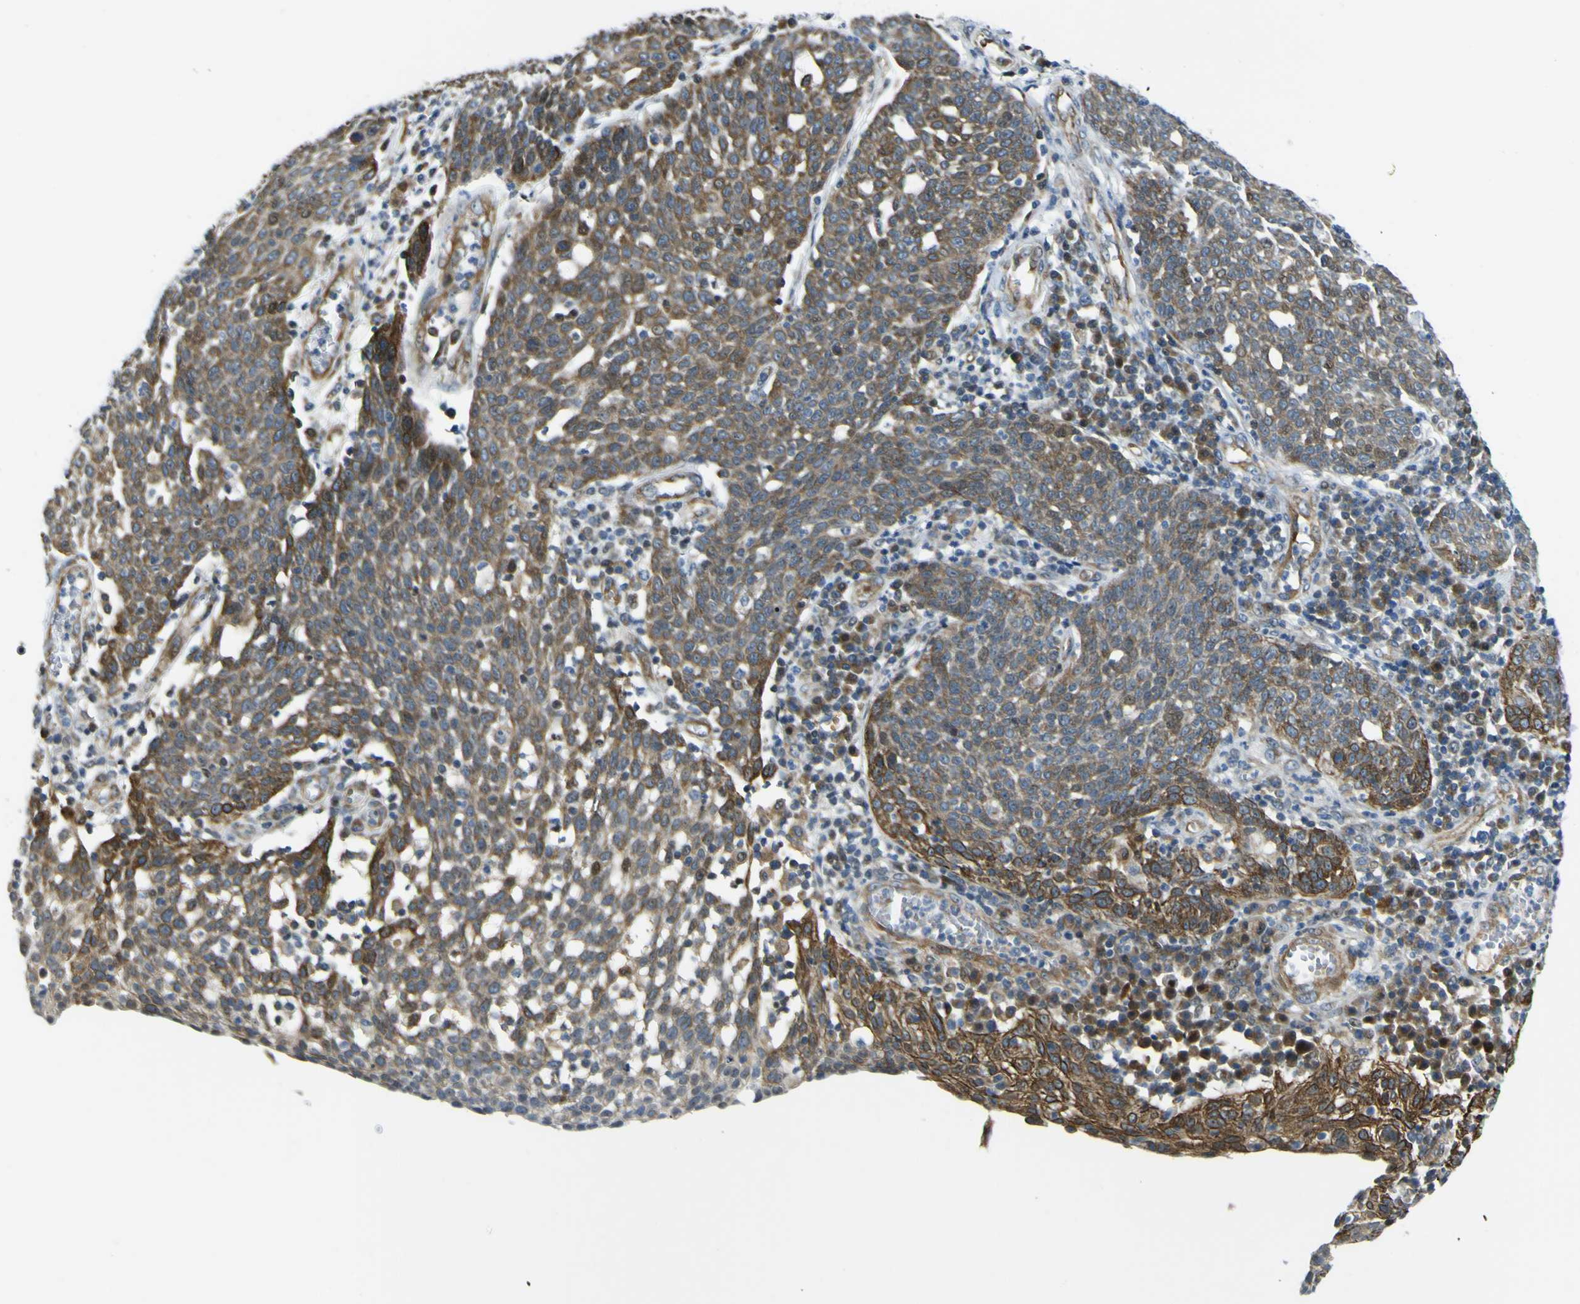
{"staining": {"intensity": "strong", "quantity": ">75%", "location": "cytoplasmic/membranous"}, "tissue": "cervical cancer", "cell_type": "Tumor cells", "image_type": "cancer", "snomed": [{"axis": "morphology", "description": "Squamous cell carcinoma, NOS"}, {"axis": "topography", "description": "Cervix"}], "caption": "Human cervical cancer (squamous cell carcinoma) stained for a protein (brown) demonstrates strong cytoplasmic/membranous positive staining in about >75% of tumor cells.", "gene": "KDM7A", "patient": {"sex": "female", "age": 34}}